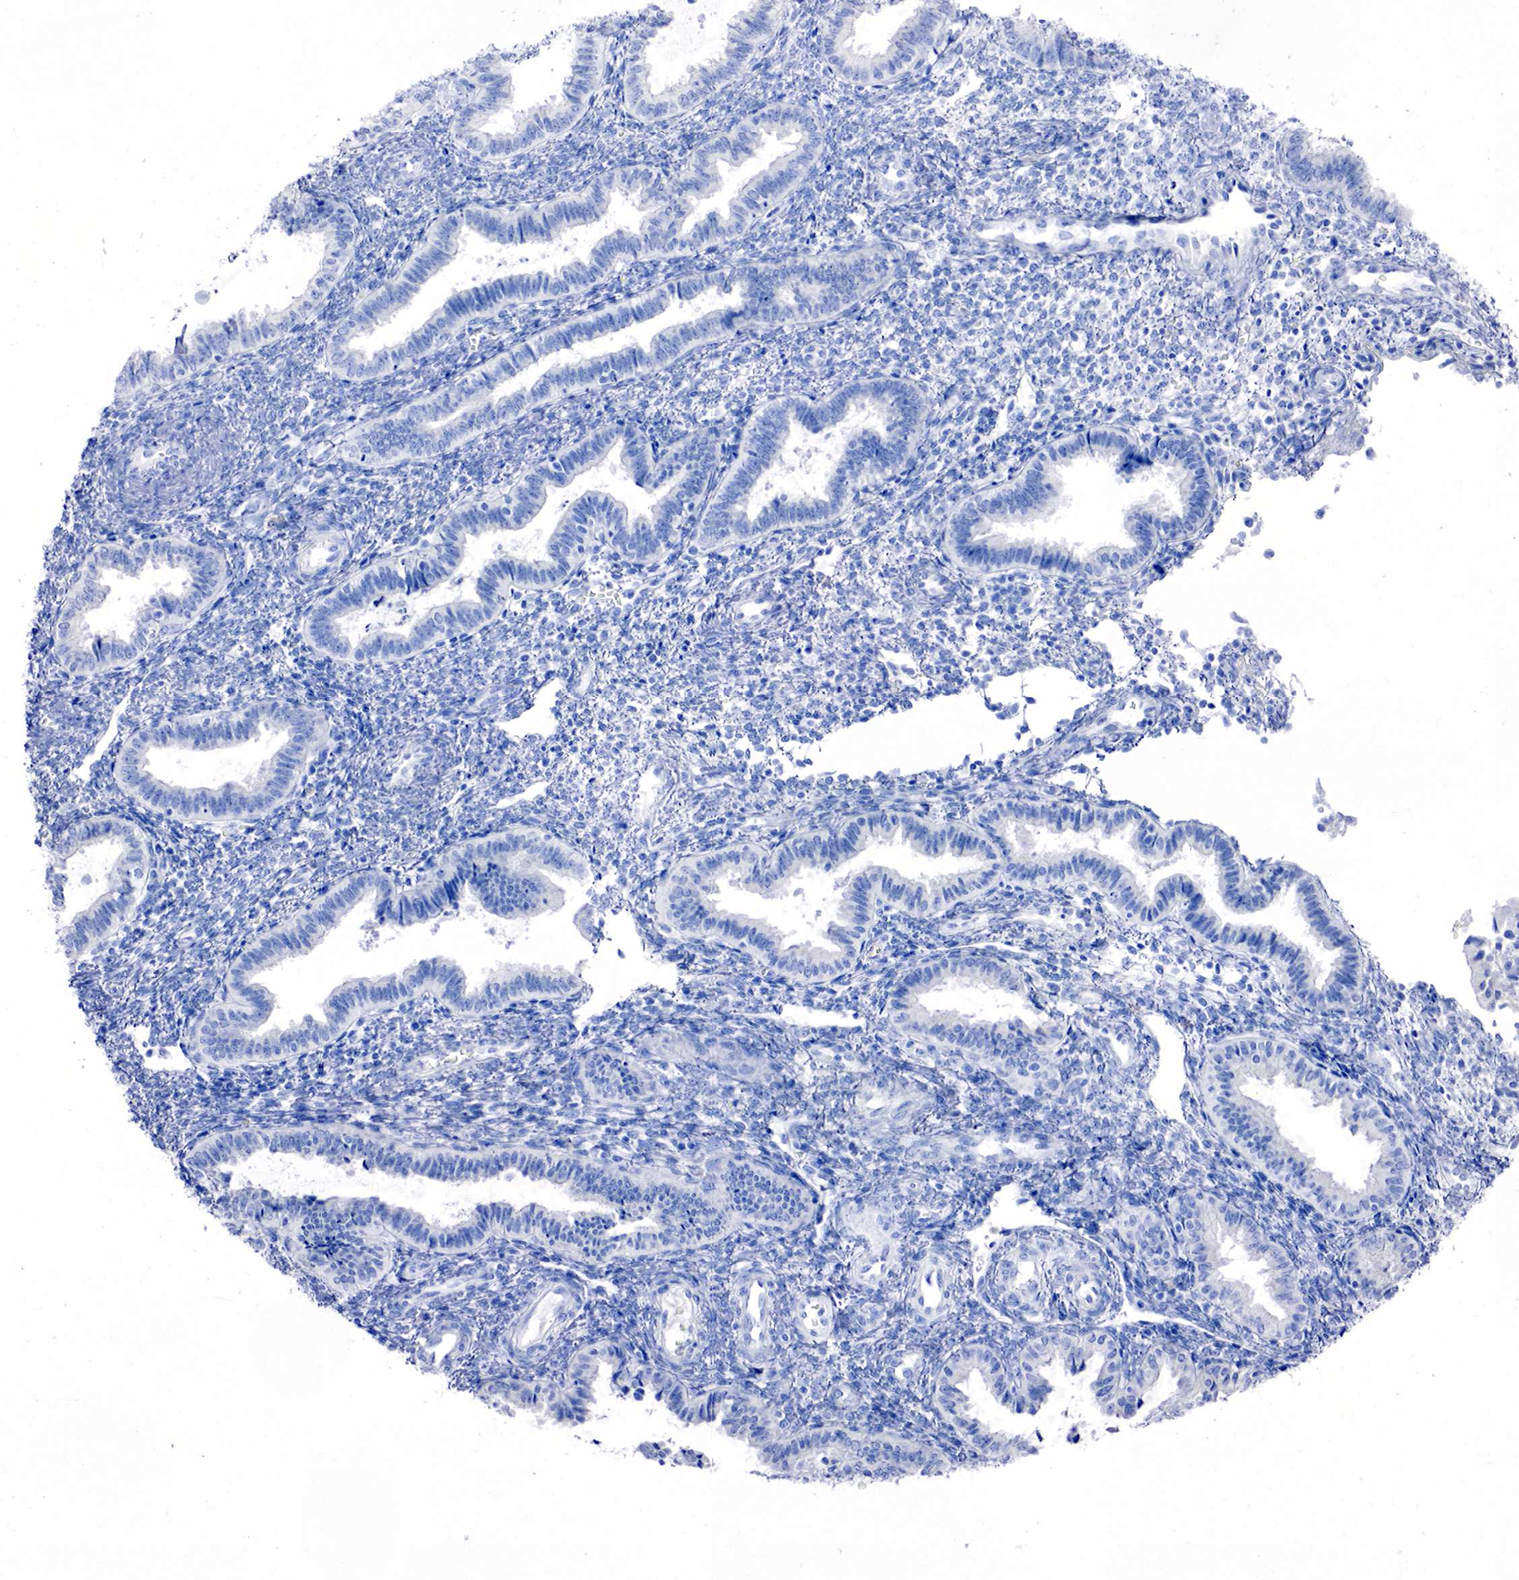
{"staining": {"intensity": "negative", "quantity": "none", "location": "none"}, "tissue": "endometrium", "cell_type": "Cells in endometrial stroma", "image_type": "normal", "snomed": [{"axis": "morphology", "description": "Normal tissue, NOS"}, {"axis": "topography", "description": "Endometrium"}], "caption": "Immunohistochemical staining of benign endometrium displays no significant staining in cells in endometrial stroma. (DAB (3,3'-diaminobenzidine) IHC, high magnification).", "gene": "CHGA", "patient": {"sex": "female", "age": 36}}